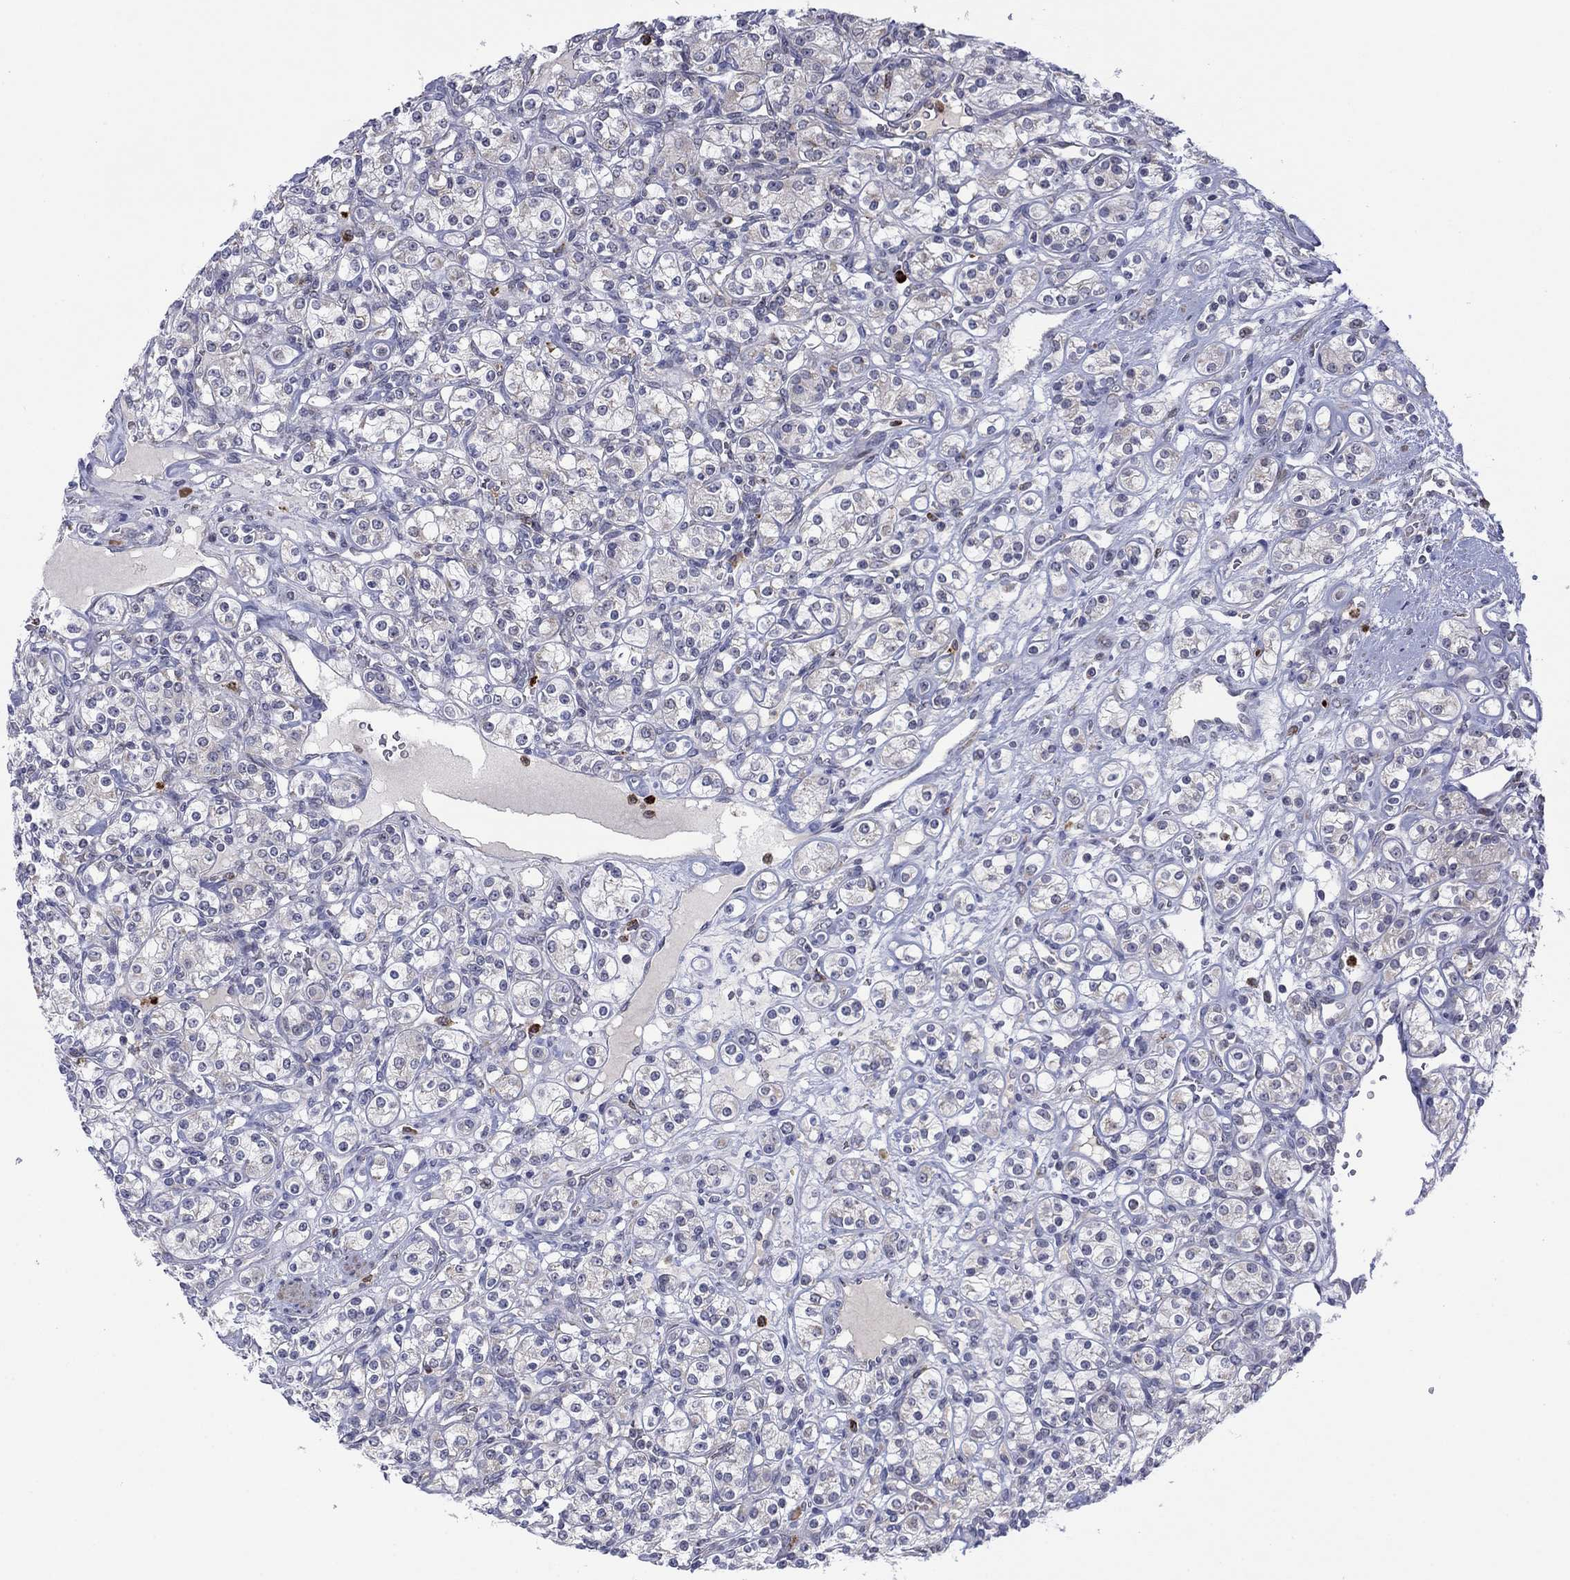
{"staining": {"intensity": "negative", "quantity": "none", "location": "none"}, "tissue": "renal cancer", "cell_type": "Tumor cells", "image_type": "cancer", "snomed": [{"axis": "morphology", "description": "Adenocarcinoma, NOS"}, {"axis": "topography", "description": "Kidney"}], "caption": "A high-resolution histopathology image shows immunohistochemistry (IHC) staining of renal adenocarcinoma, which displays no significant staining in tumor cells.", "gene": "MTRFR", "patient": {"sex": "male", "age": 77}}